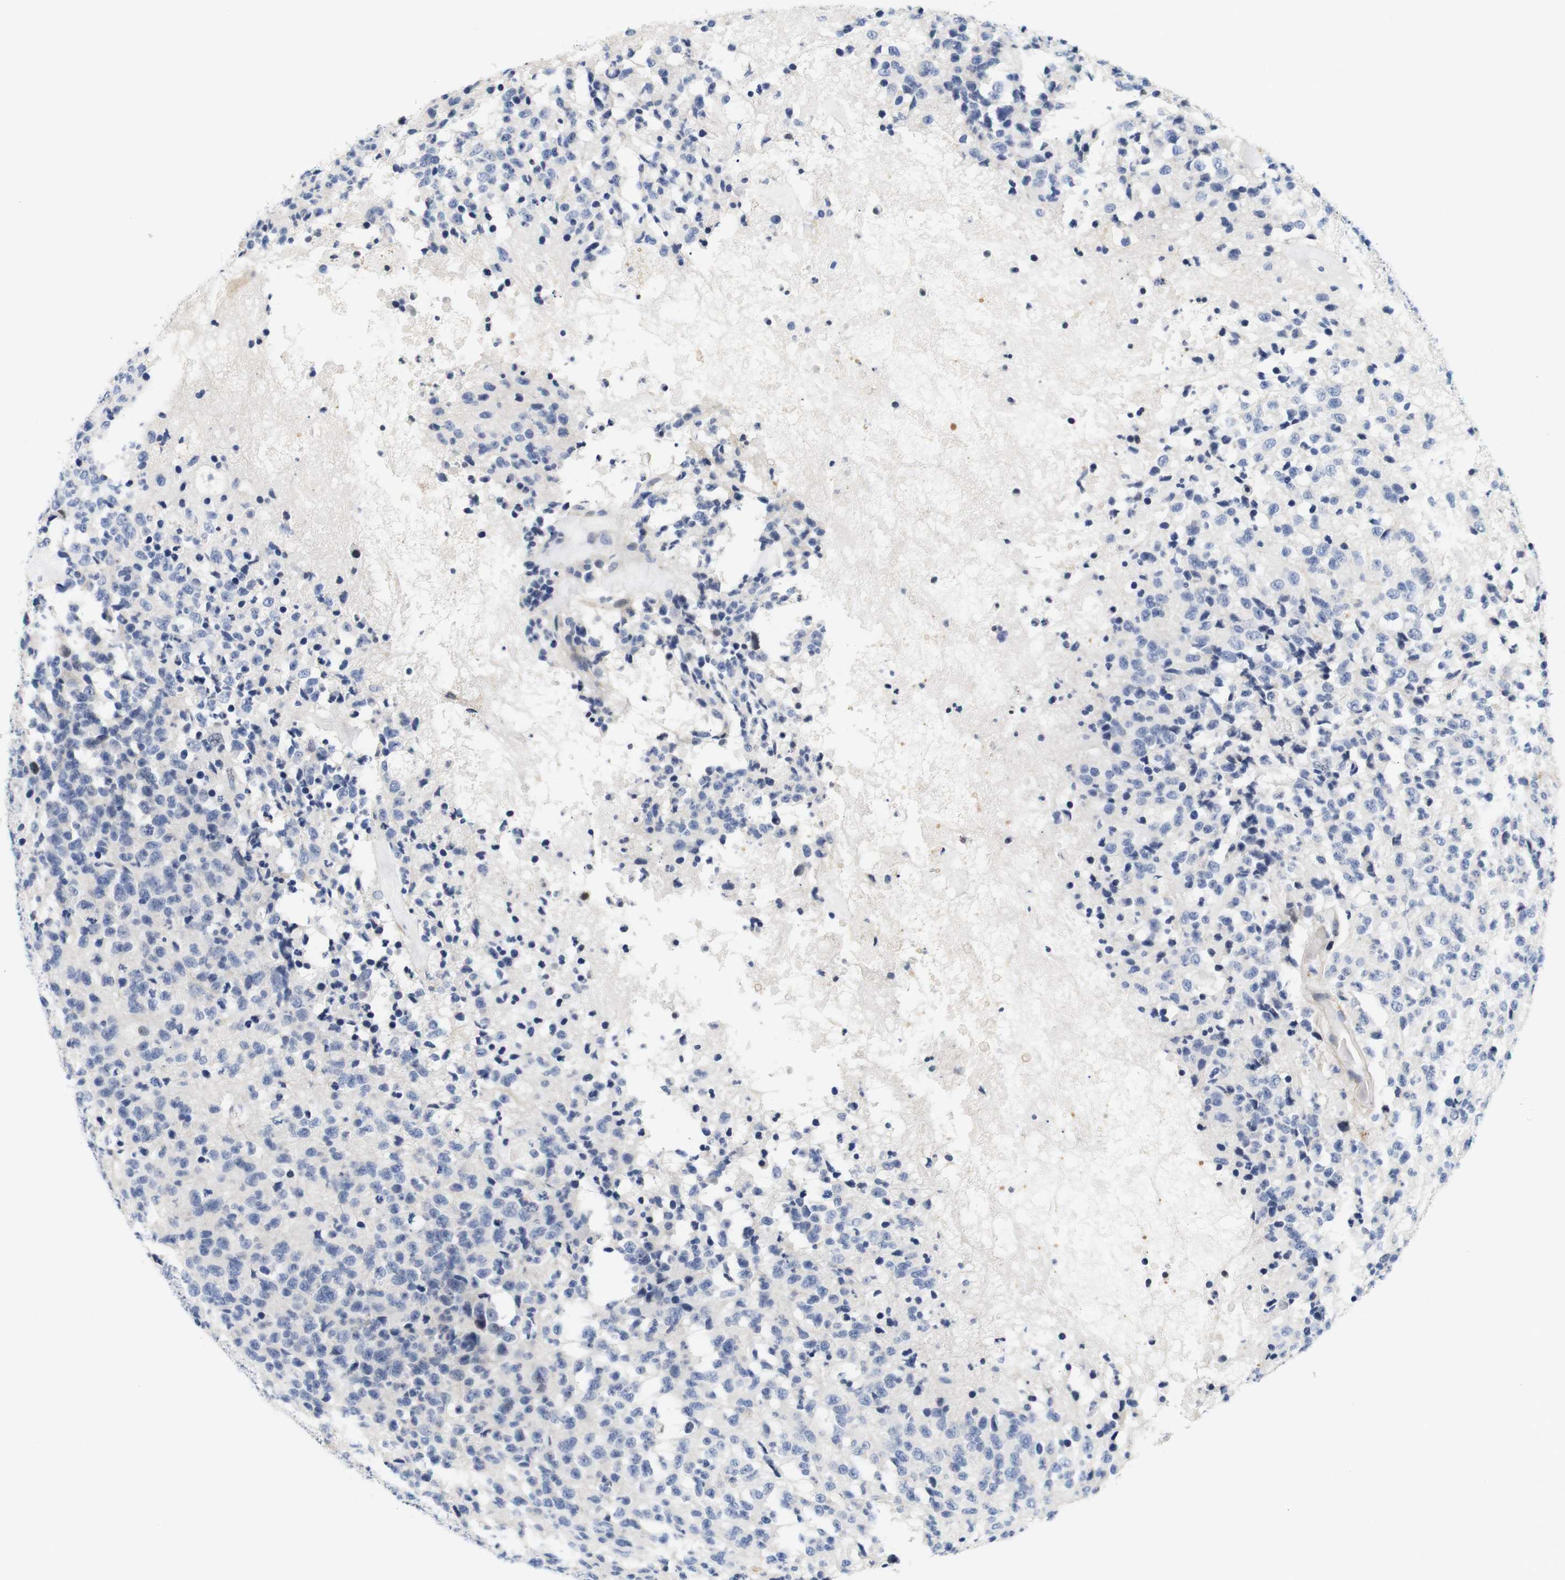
{"staining": {"intensity": "negative", "quantity": "none", "location": "none"}, "tissue": "glioma", "cell_type": "Tumor cells", "image_type": "cancer", "snomed": [{"axis": "morphology", "description": "Glioma, malignant, High grade"}, {"axis": "topography", "description": "pancreas cauda"}], "caption": "Protein analysis of glioma reveals no significant staining in tumor cells.", "gene": "CYB561", "patient": {"sex": "male", "age": 60}}